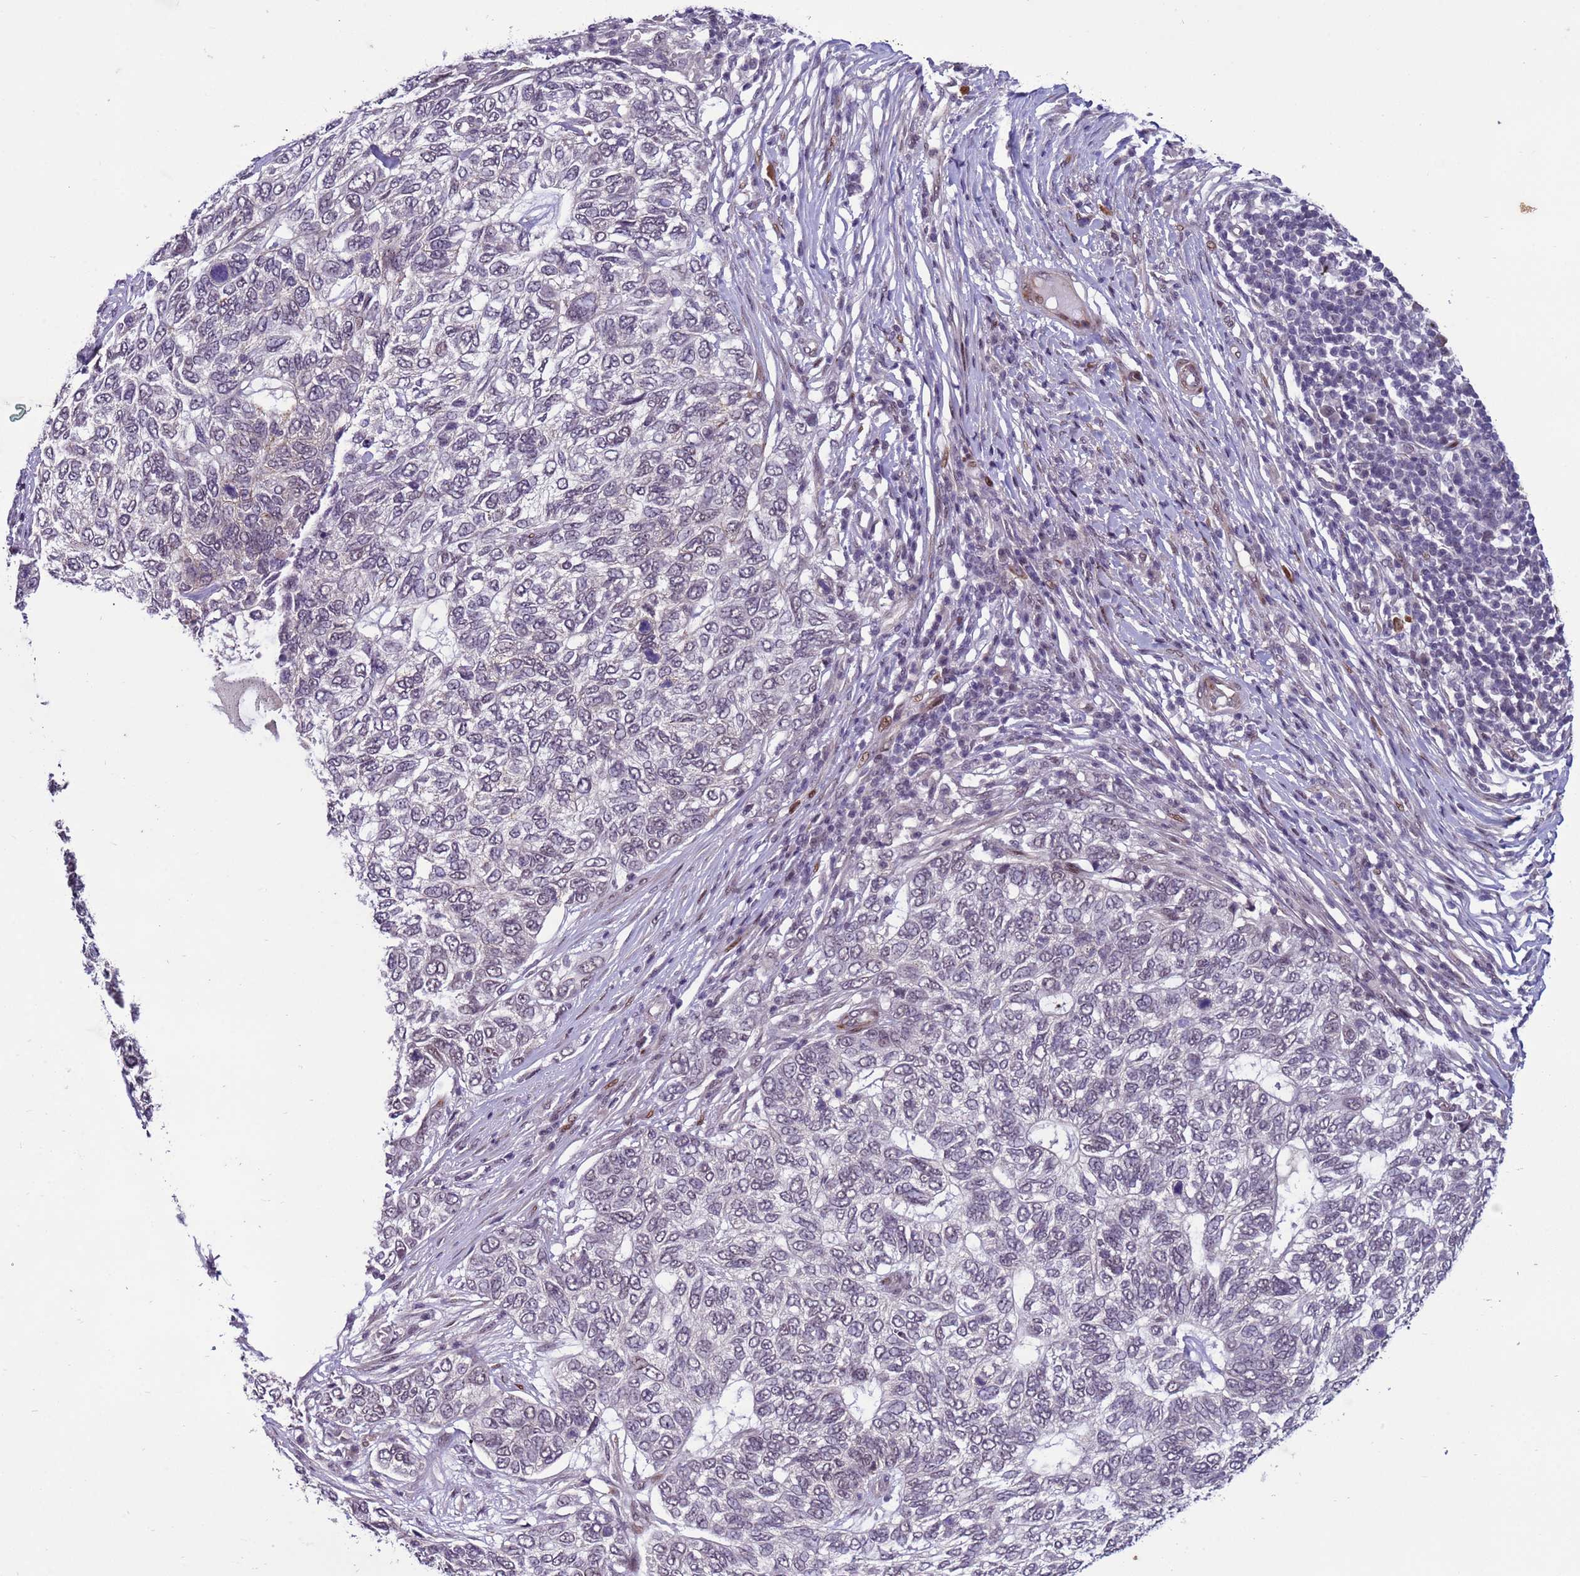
{"staining": {"intensity": "negative", "quantity": "none", "location": "none"}, "tissue": "skin cancer", "cell_type": "Tumor cells", "image_type": "cancer", "snomed": [{"axis": "morphology", "description": "Basal cell carcinoma"}, {"axis": "topography", "description": "Skin"}], "caption": "The photomicrograph exhibits no staining of tumor cells in skin cancer.", "gene": "SHC3", "patient": {"sex": "female", "age": 65}}